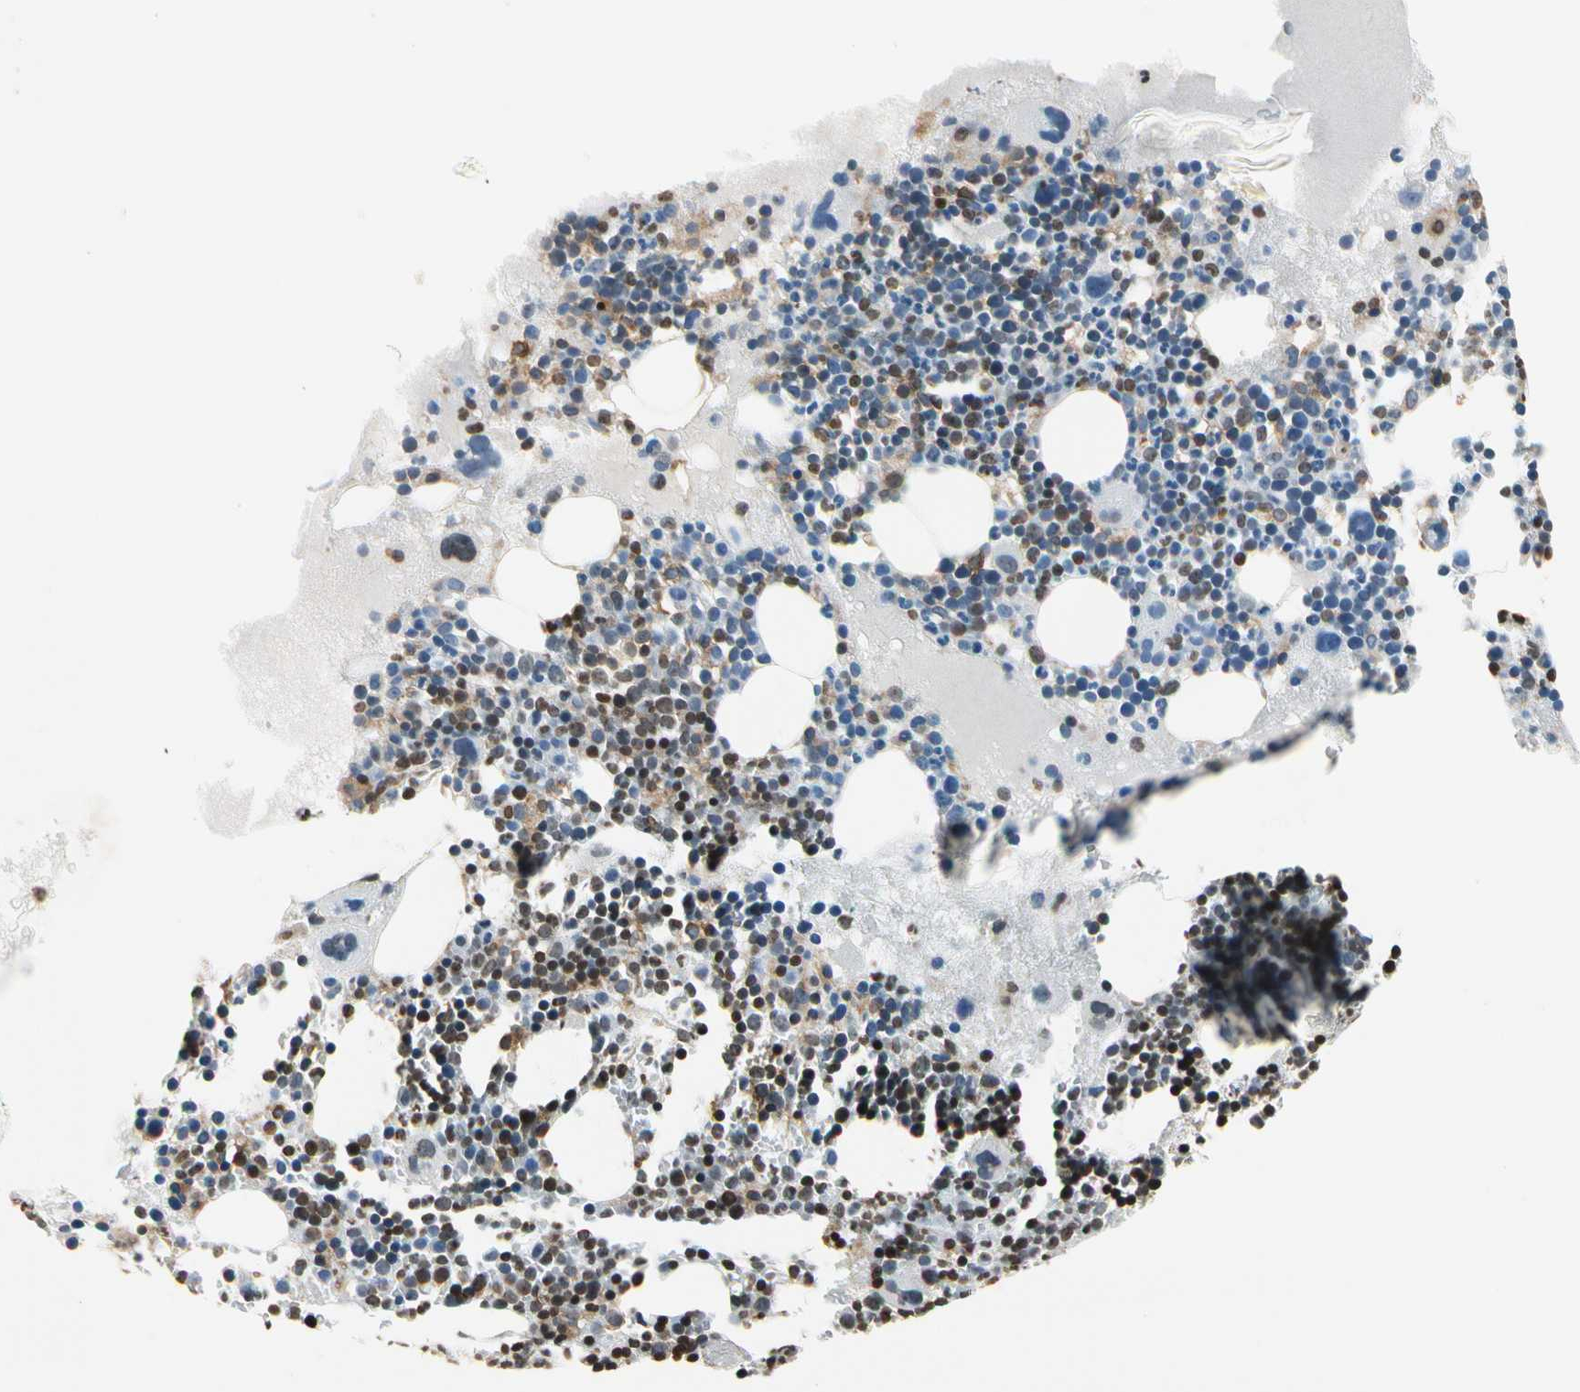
{"staining": {"intensity": "strong", "quantity": "<25%", "location": "nuclear"}, "tissue": "bone marrow", "cell_type": "Hematopoietic cells", "image_type": "normal", "snomed": [{"axis": "morphology", "description": "Normal tissue, NOS"}, {"axis": "topography", "description": "Bone marrow"}], "caption": "This is an image of IHC staining of unremarkable bone marrow, which shows strong positivity in the nuclear of hematopoietic cells.", "gene": "FER", "patient": {"sex": "male", "age": 15}}